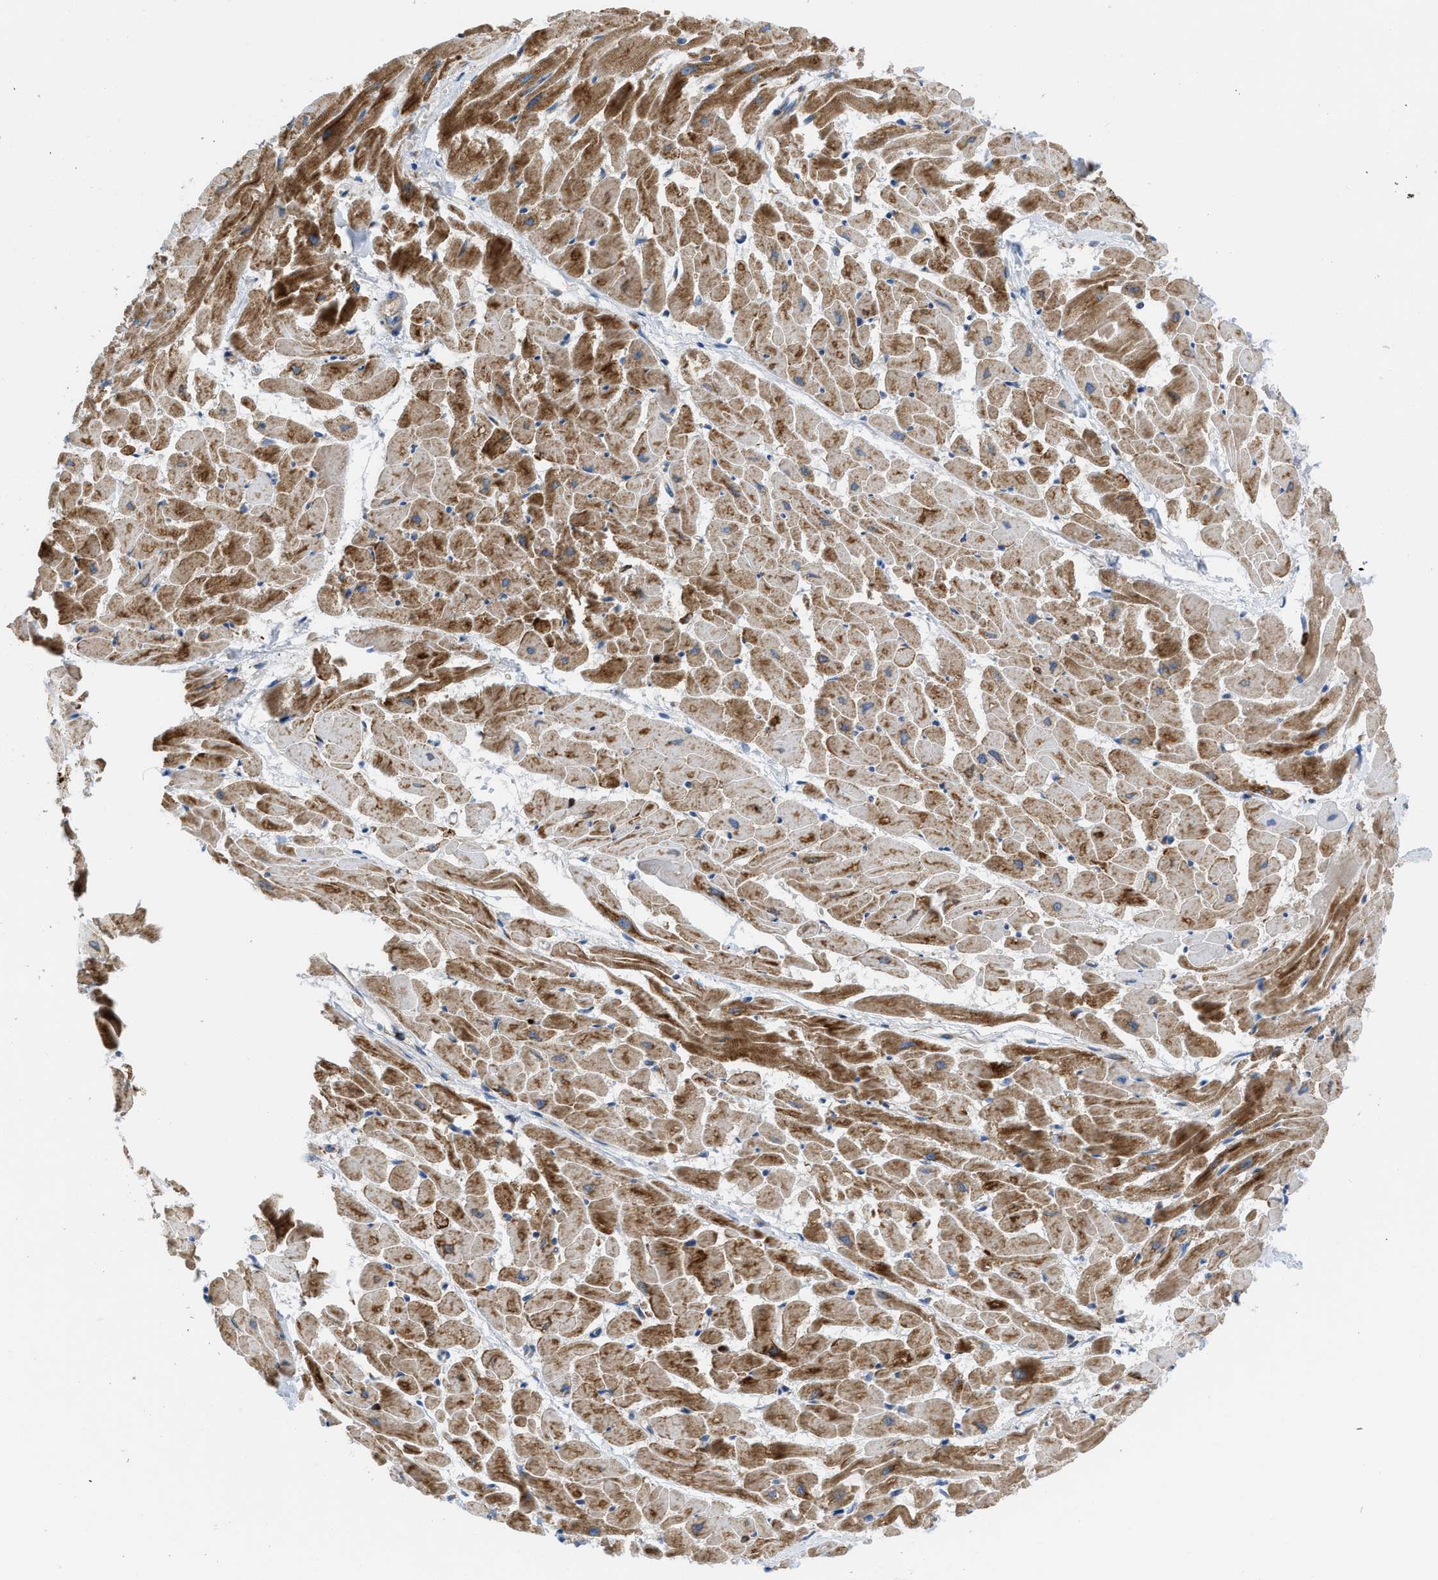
{"staining": {"intensity": "moderate", "quantity": ">75%", "location": "cytoplasmic/membranous"}, "tissue": "heart muscle", "cell_type": "Cardiomyocytes", "image_type": "normal", "snomed": [{"axis": "morphology", "description": "Normal tissue, NOS"}, {"axis": "topography", "description": "Heart"}], "caption": "Protein analysis of unremarkable heart muscle exhibits moderate cytoplasmic/membranous expression in about >75% of cardiomyocytes. Using DAB (brown) and hematoxylin (blue) stains, captured at high magnification using brightfield microscopy.", "gene": "GPAT4", "patient": {"sex": "female", "age": 19}}